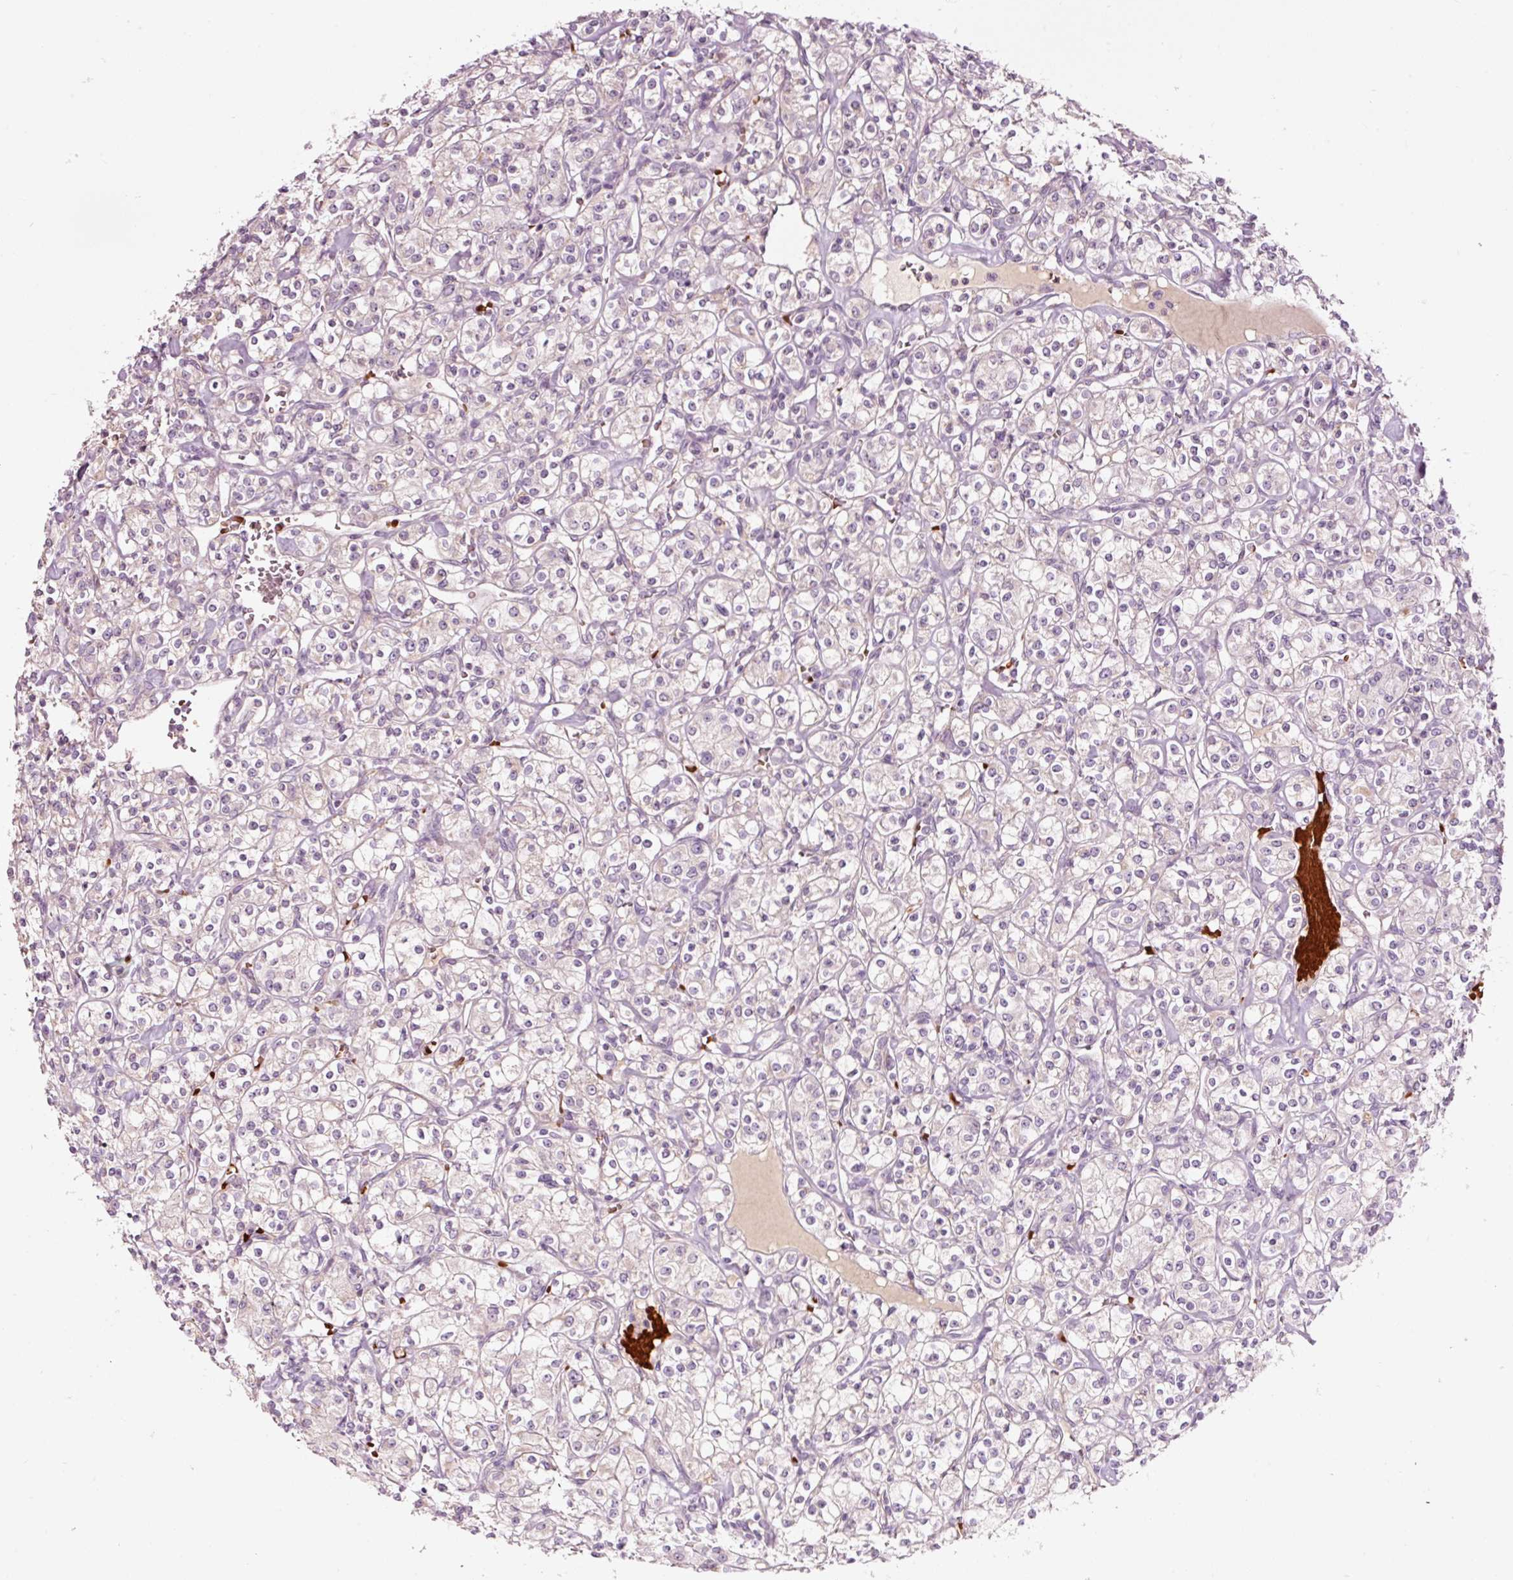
{"staining": {"intensity": "negative", "quantity": "none", "location": "none"}, "tissue": "renal cancer", "cell_type": "Tumor cells", "image_type": "cancer", "snomed": [{"axis": "morphology", "description": "Adenocarcinoma, NOS"}, {"axis": "topography", "description": "Kidney"}], "caption": "This image is of renal cancer (adenocarcinoma) stained with immunohistochemistry to label a protein in brown with the nuclei are counter-stained blue. There is no positivity in tumor cells.", "gene": "LDHAL6B", "patient": {"sex": "male", "age": 77}}